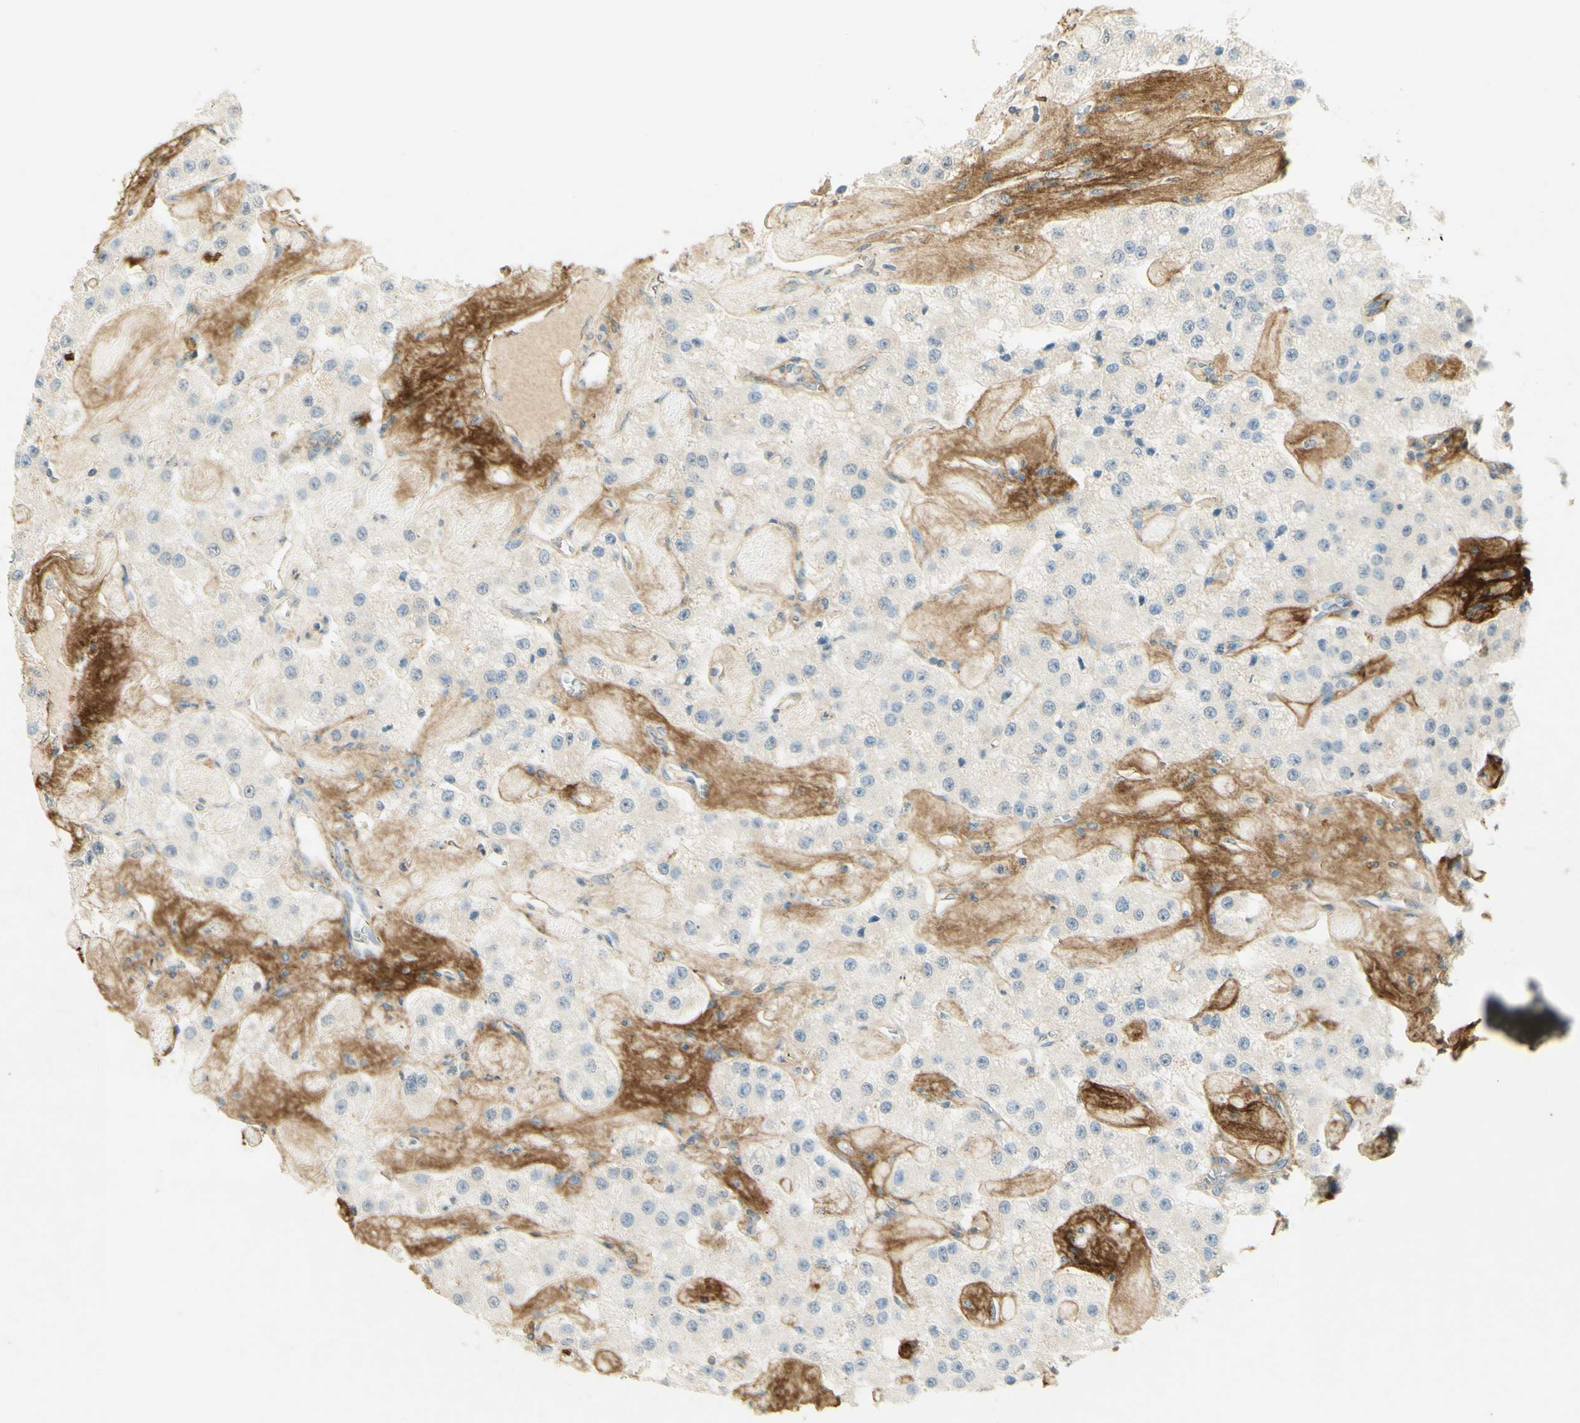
{"staining": {"intensity": "moderate", "quantity": "<25%", "location": "cytoplasmic/membranous"}, "tissue": "carcinoid", "cell_type": "Tumor cells", "image_type": "cancer", "snomed": [{"axis": "morphology", "description": "Carcinoid, malignant, NOS"}, {"axis": "topography", "description": "Pancreas"}], "caption": "Immunohistochemistry (IHC) histopathology image of neoplastic tissue: carcinoid stained using immunohistochemistry shows low levels of moderate protein expression localized specifically in the cytoplasmic/membranous of tumor cells, appearing as a cytoplasmic/membranous brown color.", "gene": "TNN", "patient": {"sex": "male", "age": 41}}